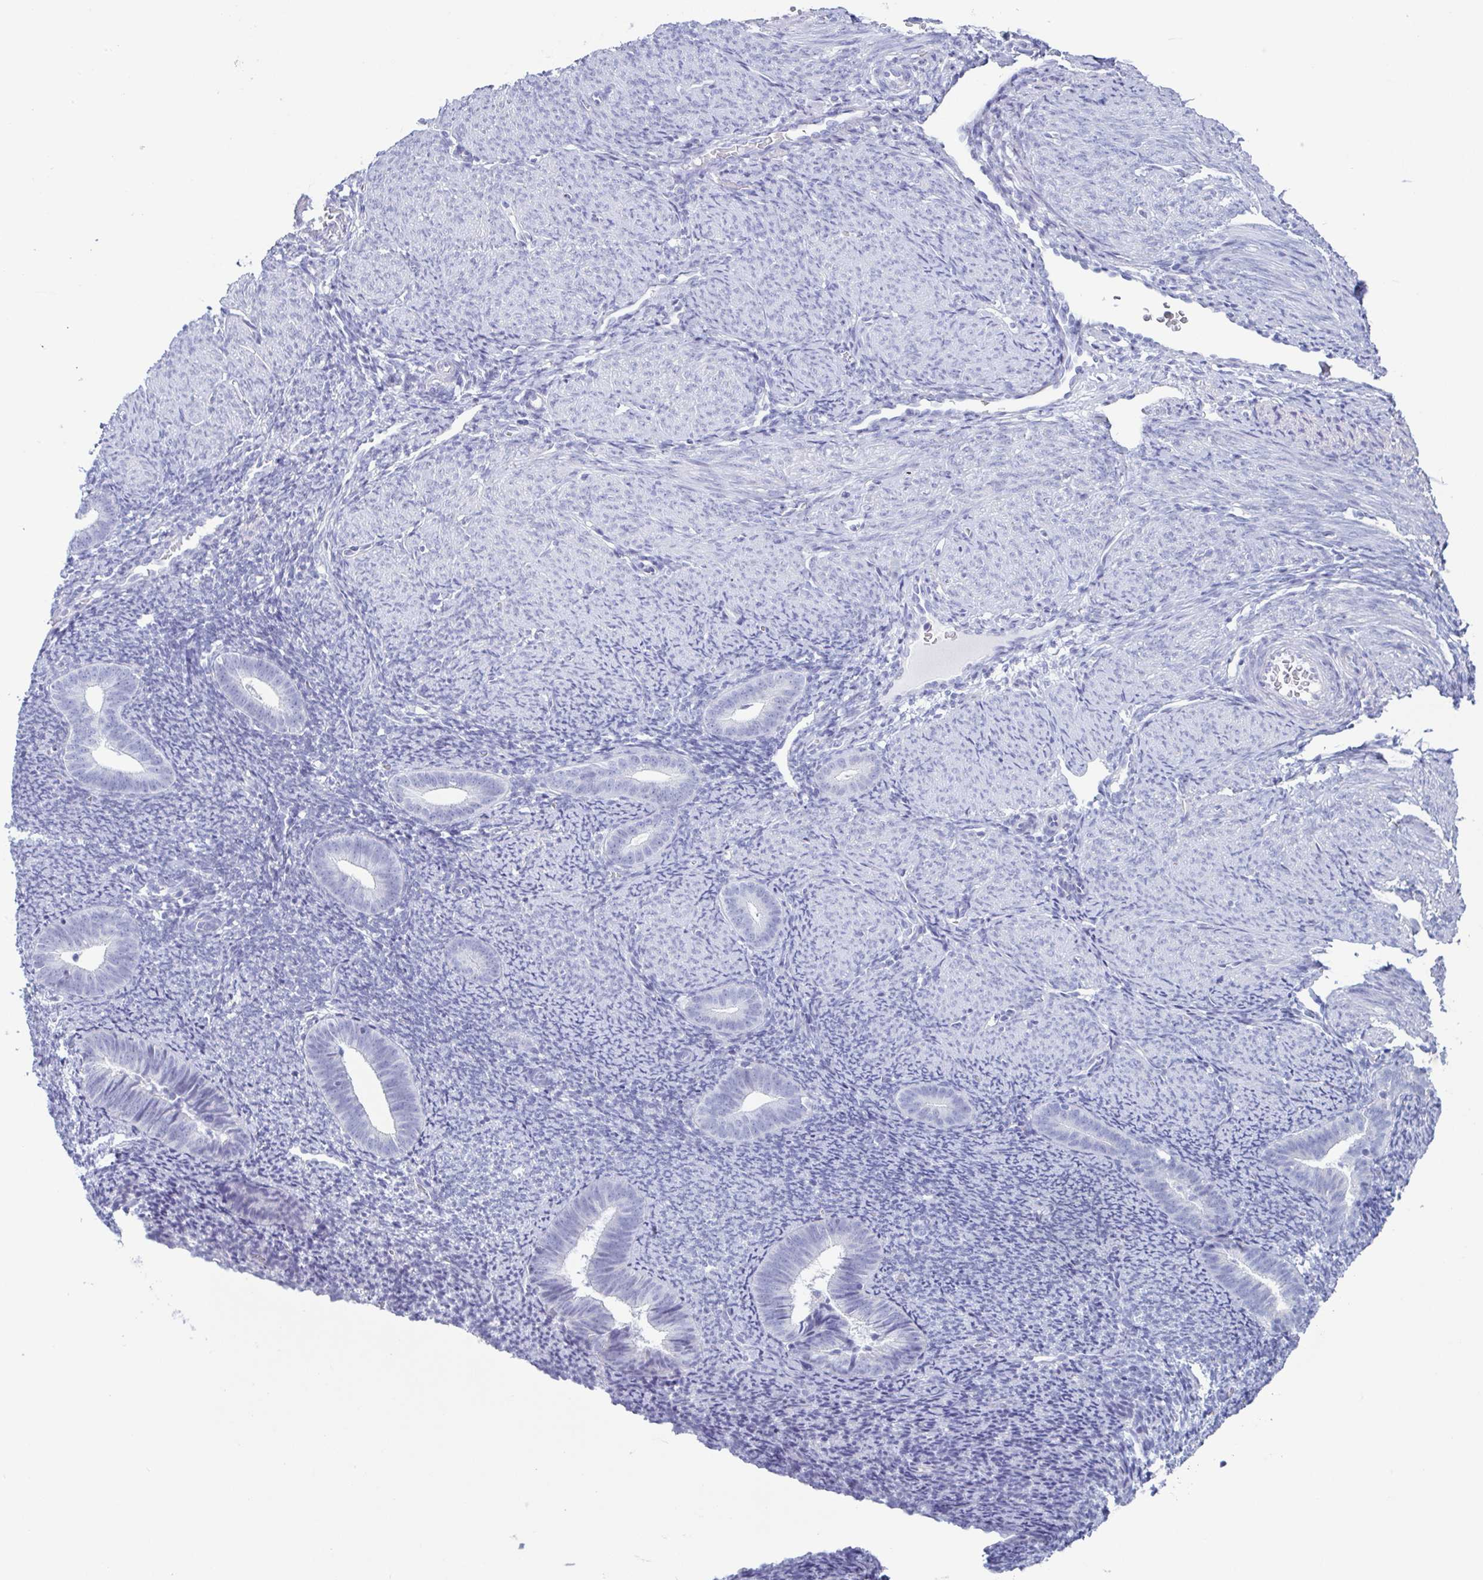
{"staining": {"intensity": "negative", "quantity": "none", "location": "none"}, "tissue": "endometrium", "cell_type": "Cells in endometrial stroma", "image_type": "normal", "snomed": [{"axis": "morphology", "description": "Normal tissue, NOS"}, {"axis": "topography", "description": "Endometrium"}], "caption": "High magnification brightfield microscopy of normal endometrium stained with DAB (brown) and counterstained with hematoxylin (blue): cells in endometrial stroma show no significant expression.", "gene": "PRR27", "patient": {"sex": "female", "age": 39}}